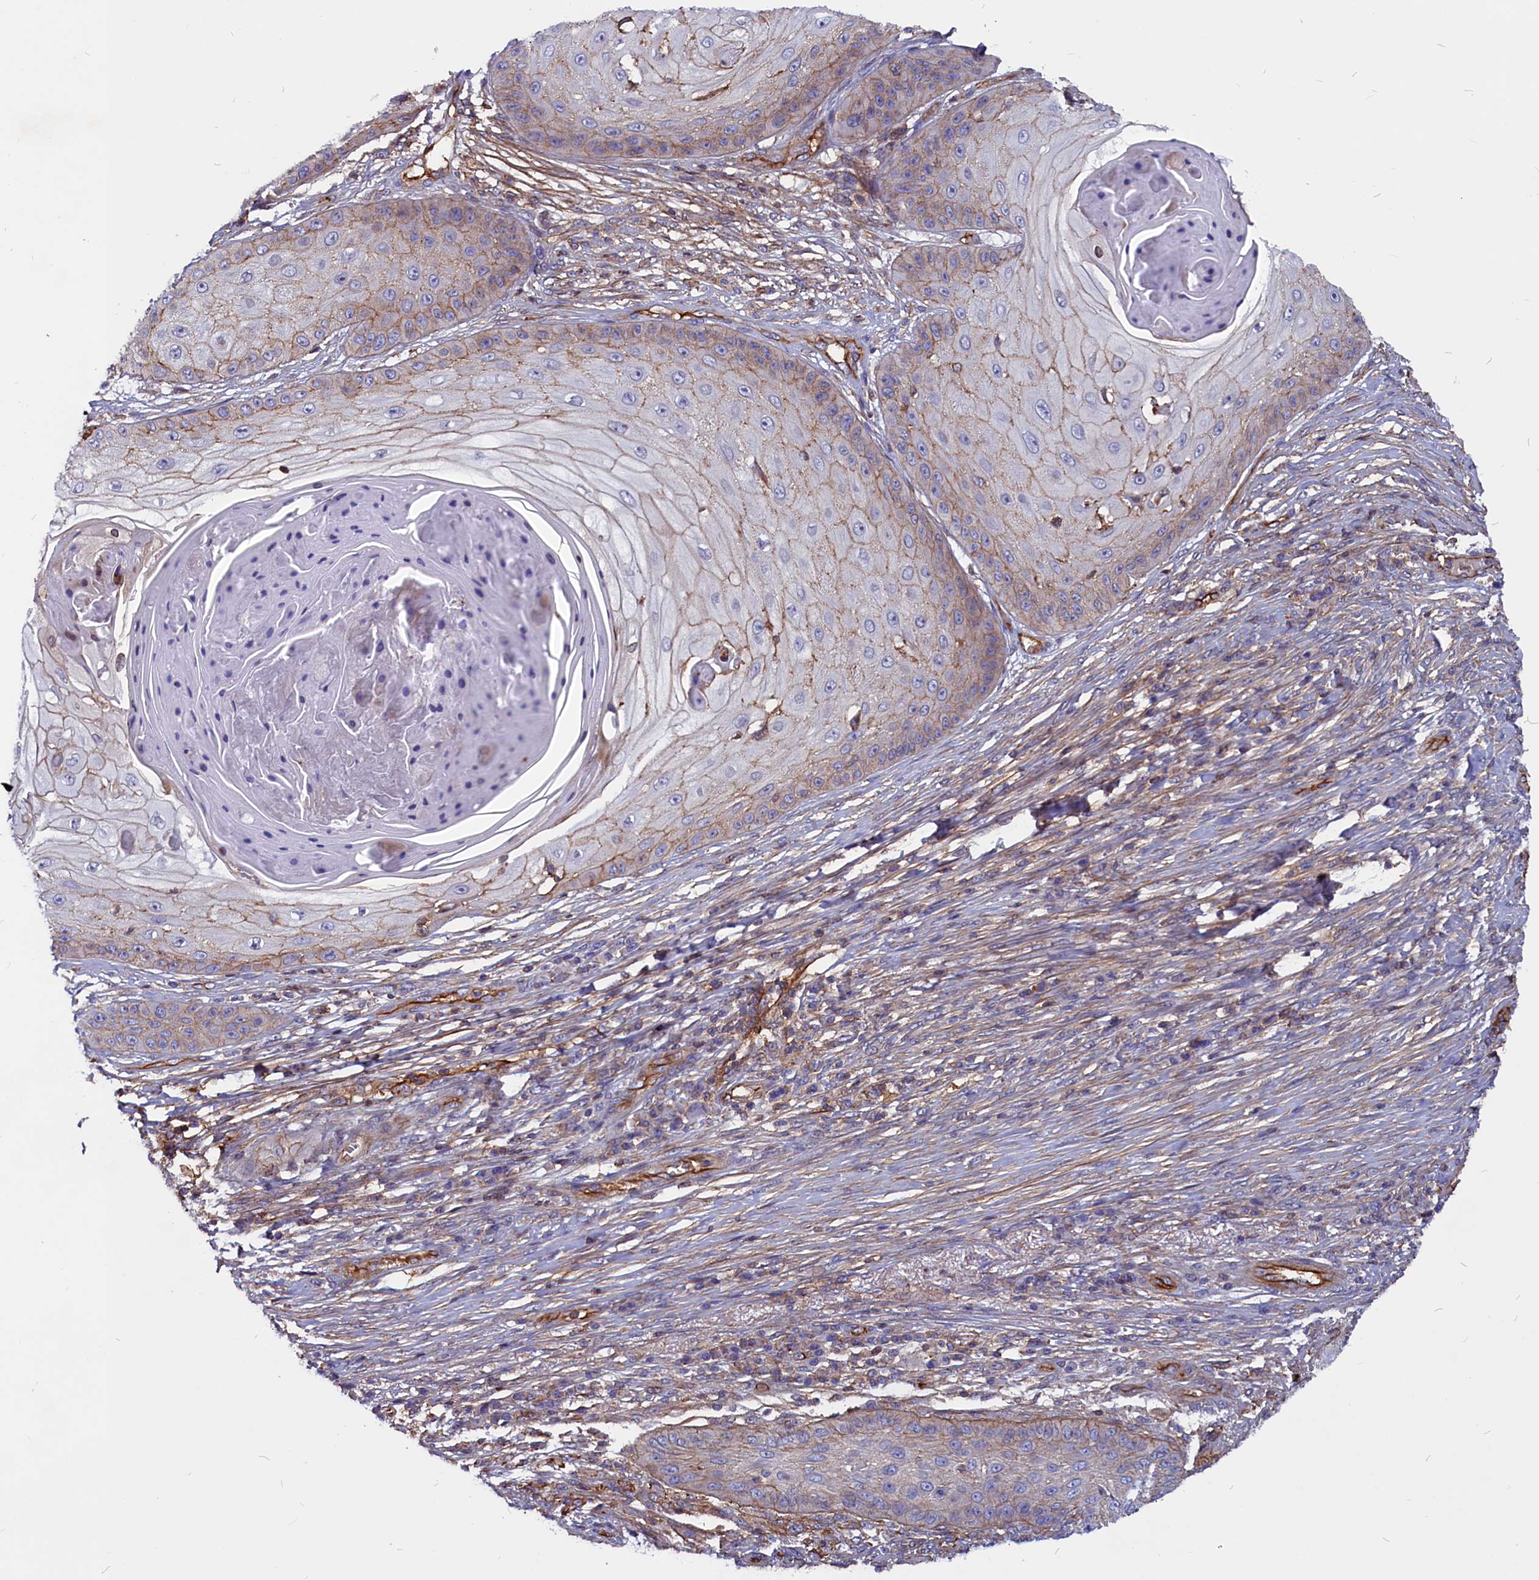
{"staining": {"intensity": "weak", "quantity": "25%-75%", "location": "cytoplasmic/membranous"}, "tissue": "skin cancer", "cell_type": "Tumor cells", "image_type": "cancer", "snomed": [{"axis": "morphology", "description": "Squamous cell carcinoma, NOS"}, {"axis": "topography", "description": "Skin"}], "caption": "Skin squamous cell carcinoma tissue displays weak cytoplasmic/membranous expression in approximately 25%-75% of tumor cells, visualized by immunohistochemistry. Nuclei are stained in blue.", "gene": "ZNF749", "patient": {"sex": "male", "age": 70}}